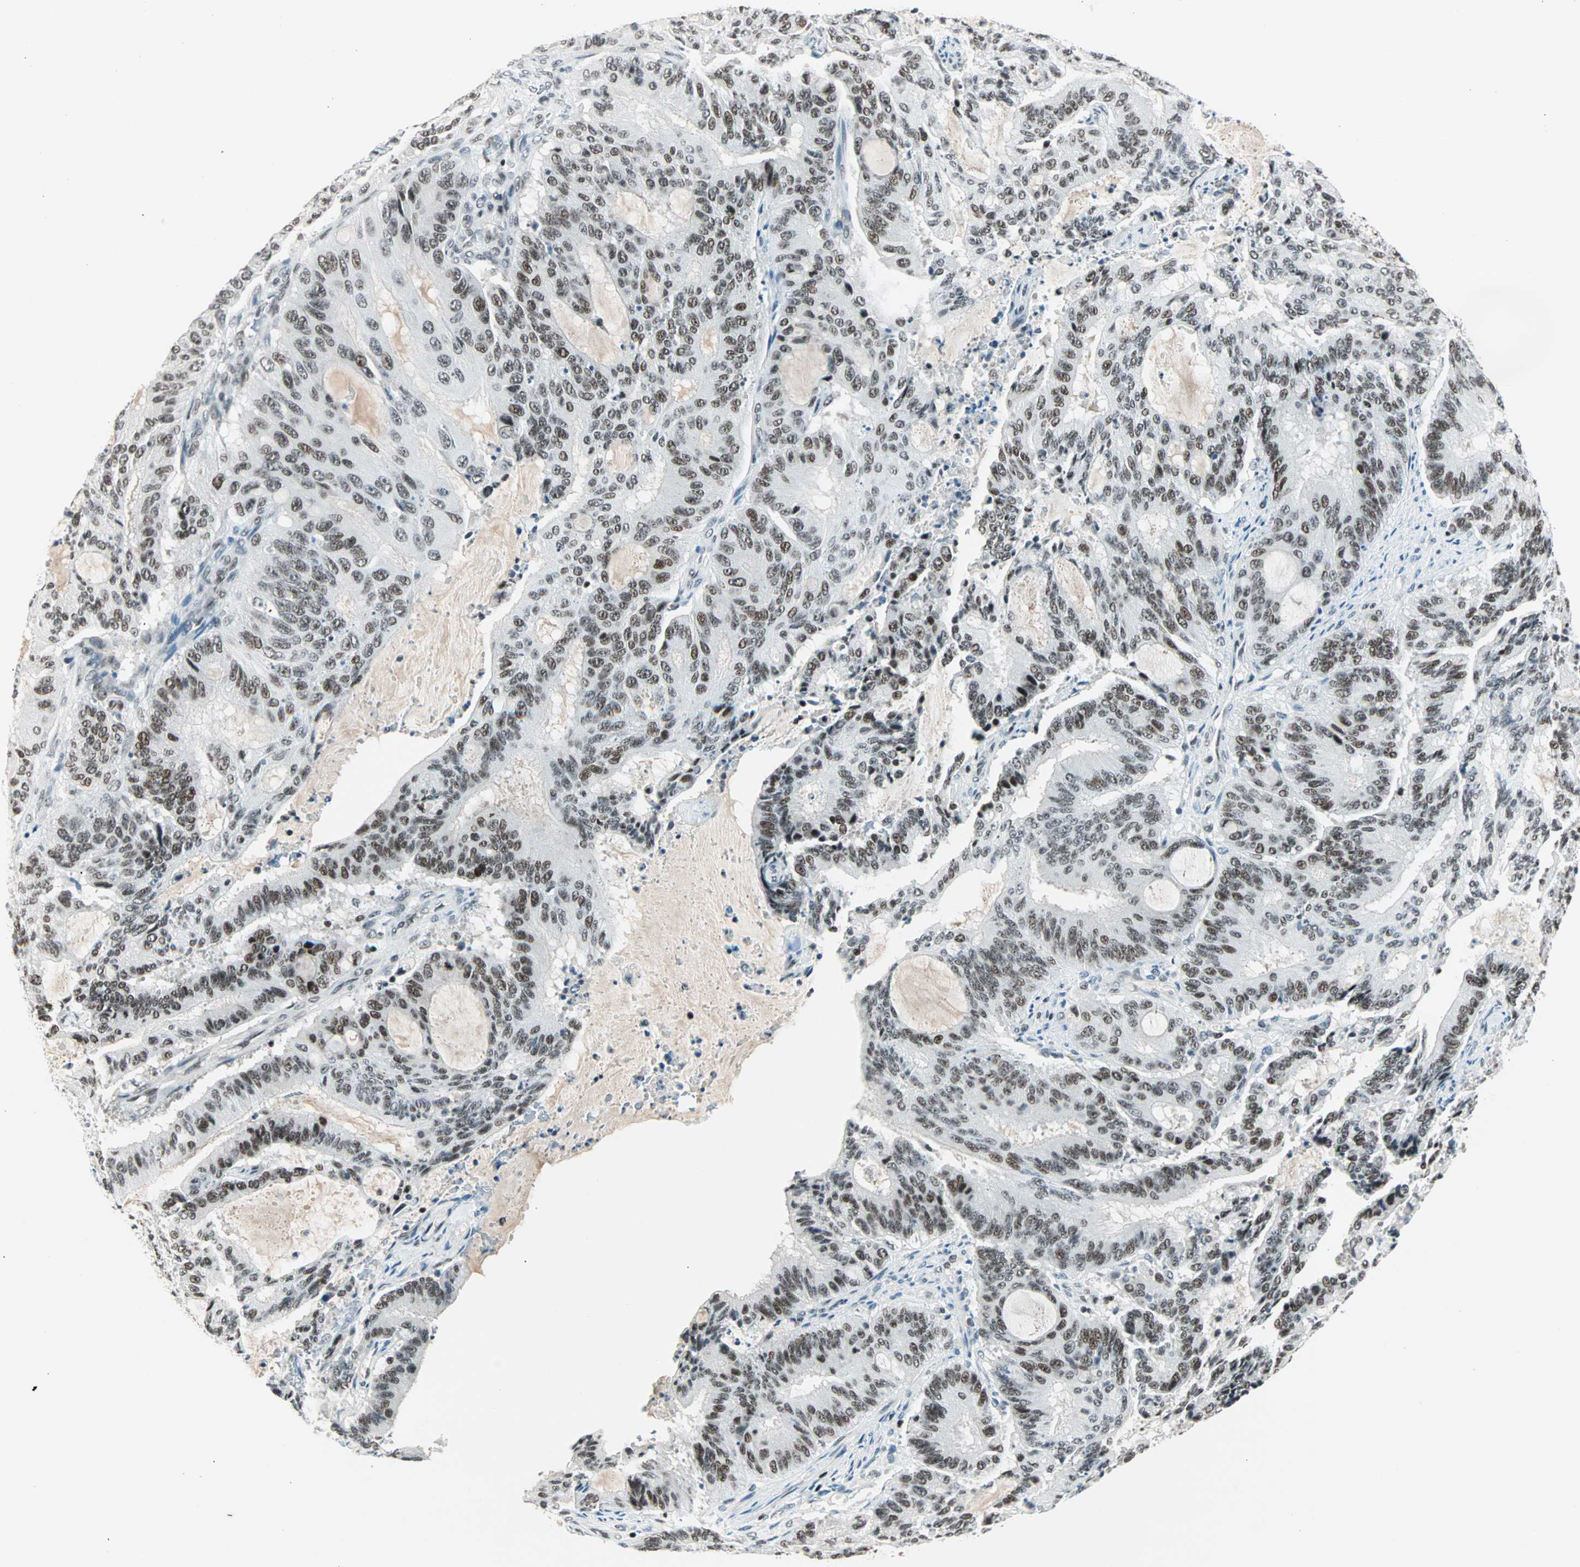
{"staining": {"intensity": "moderate", "quantity": ">75%", "location": "nuclear"}, "tissue": "liver cancer", "cell_type": "Tumor cells", "image_type": "cancer", "snomed": [{"axis": "morphology", "description": "Cholangiocarcinoma"}, {"axis": "topography", "description": "Liver"}], "caption": "A histopathology image of liver cancer (cholangiocarcinoma) stained for a protein demonstrates moderate nuclear brown staining in tumor cells. (Stains: DAB (3,3'-diaminobenzidine) in brown, nuclei in blue, Microscopy: brightfield microscopy at high magnification).", "gene": "SIN3A", "patient": {"sex": "female", "age": 73}}